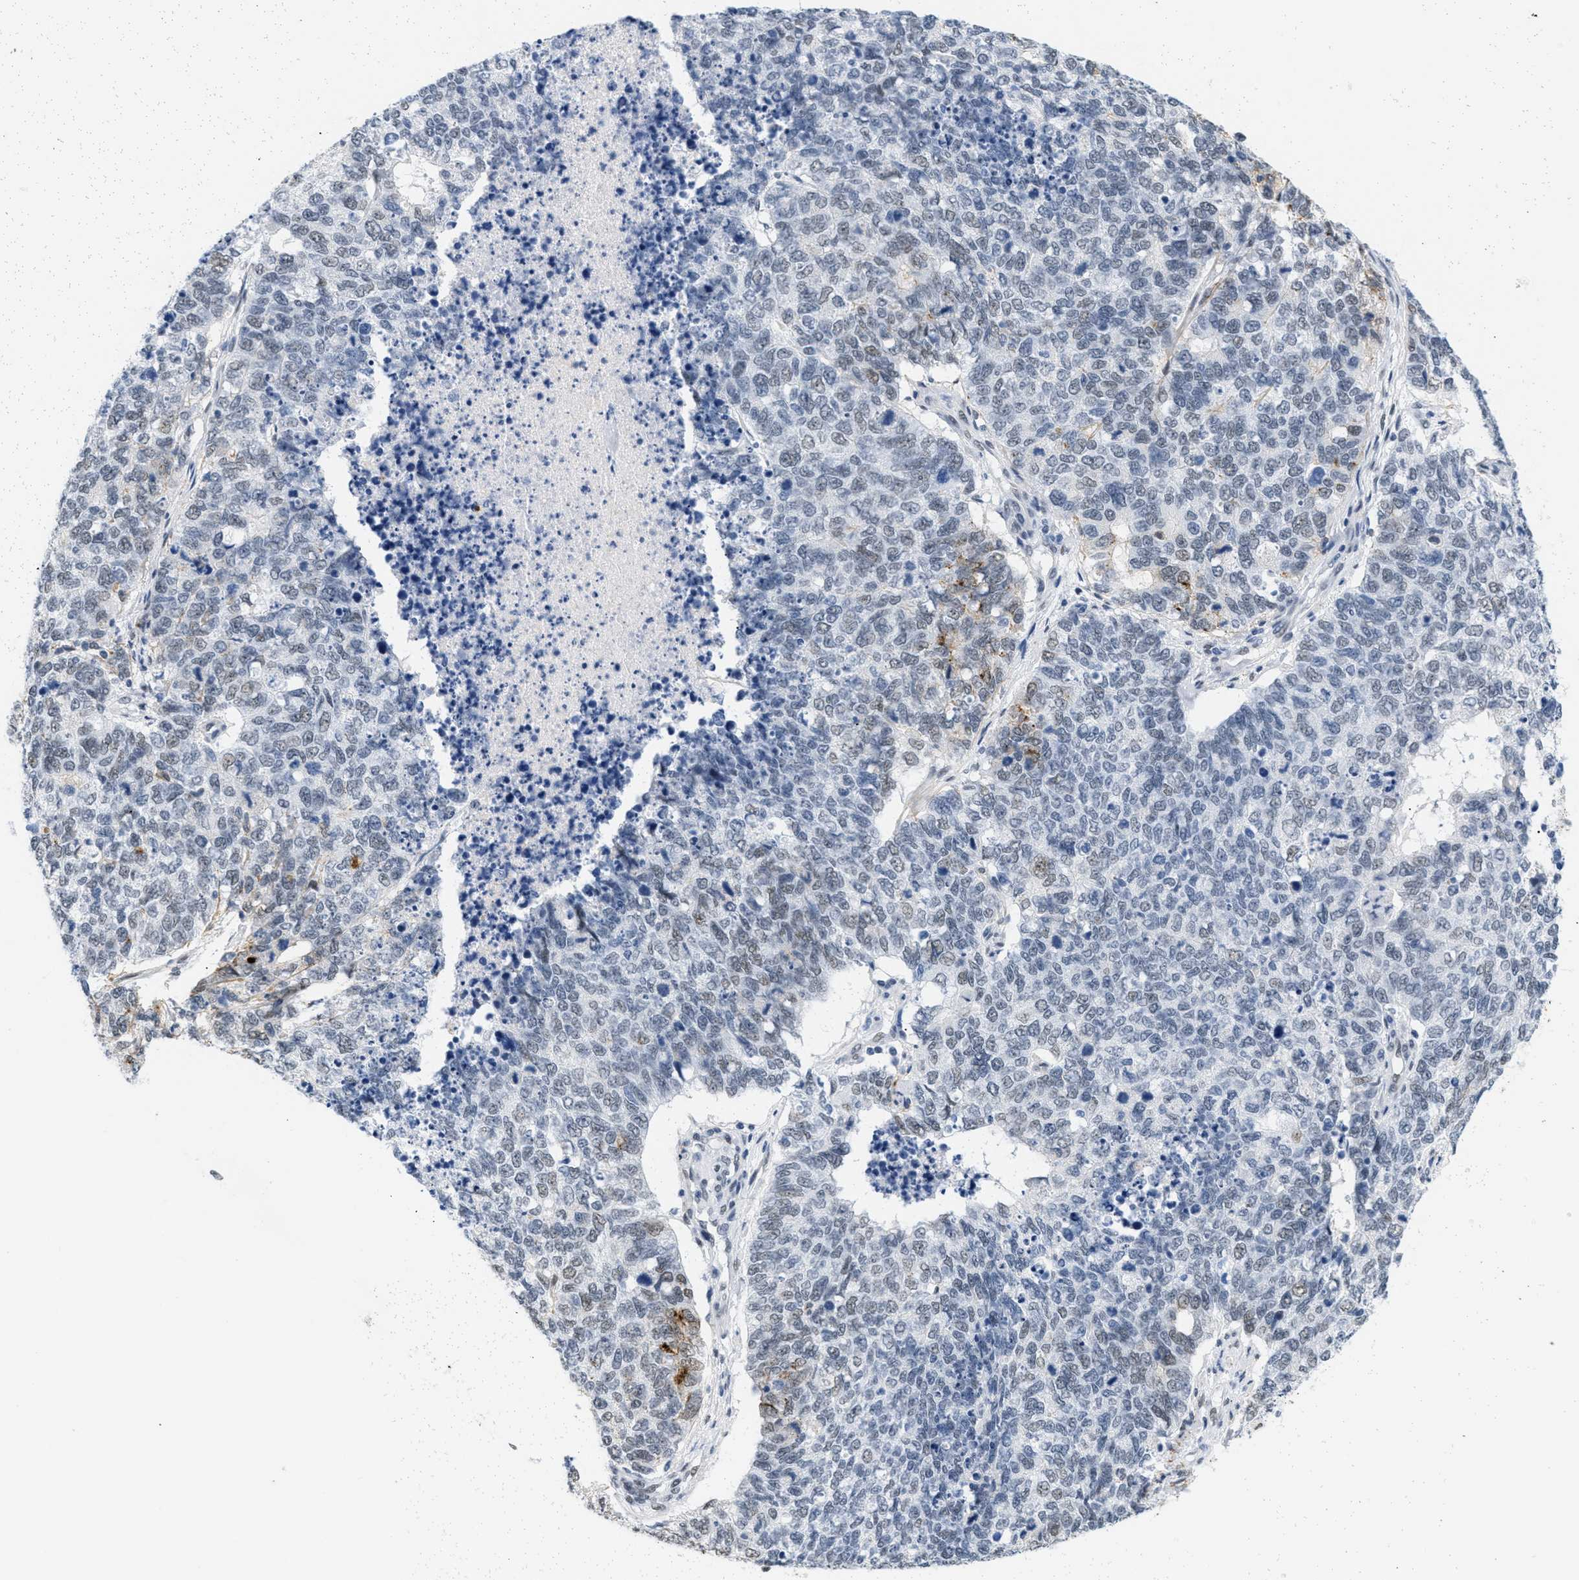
{"staining": {"intensity": "weak", "quantity": "<25%", "location": "nuclear"}, "tissue": "cervical cancer", "cell_type": "Tumor cells", "image_type": "cancer", "snomed": [{"axis": "morphology", "description": "Squamous cell carcinoma, NOS"}, {"axis": "topography", "description": "Cervix"}], "caption": "Human cervical cancer stained for a protein using IHC displays no expression in tumor cells.", "gene": "ELN", "patient": {"sex": "female", "age": 63}}